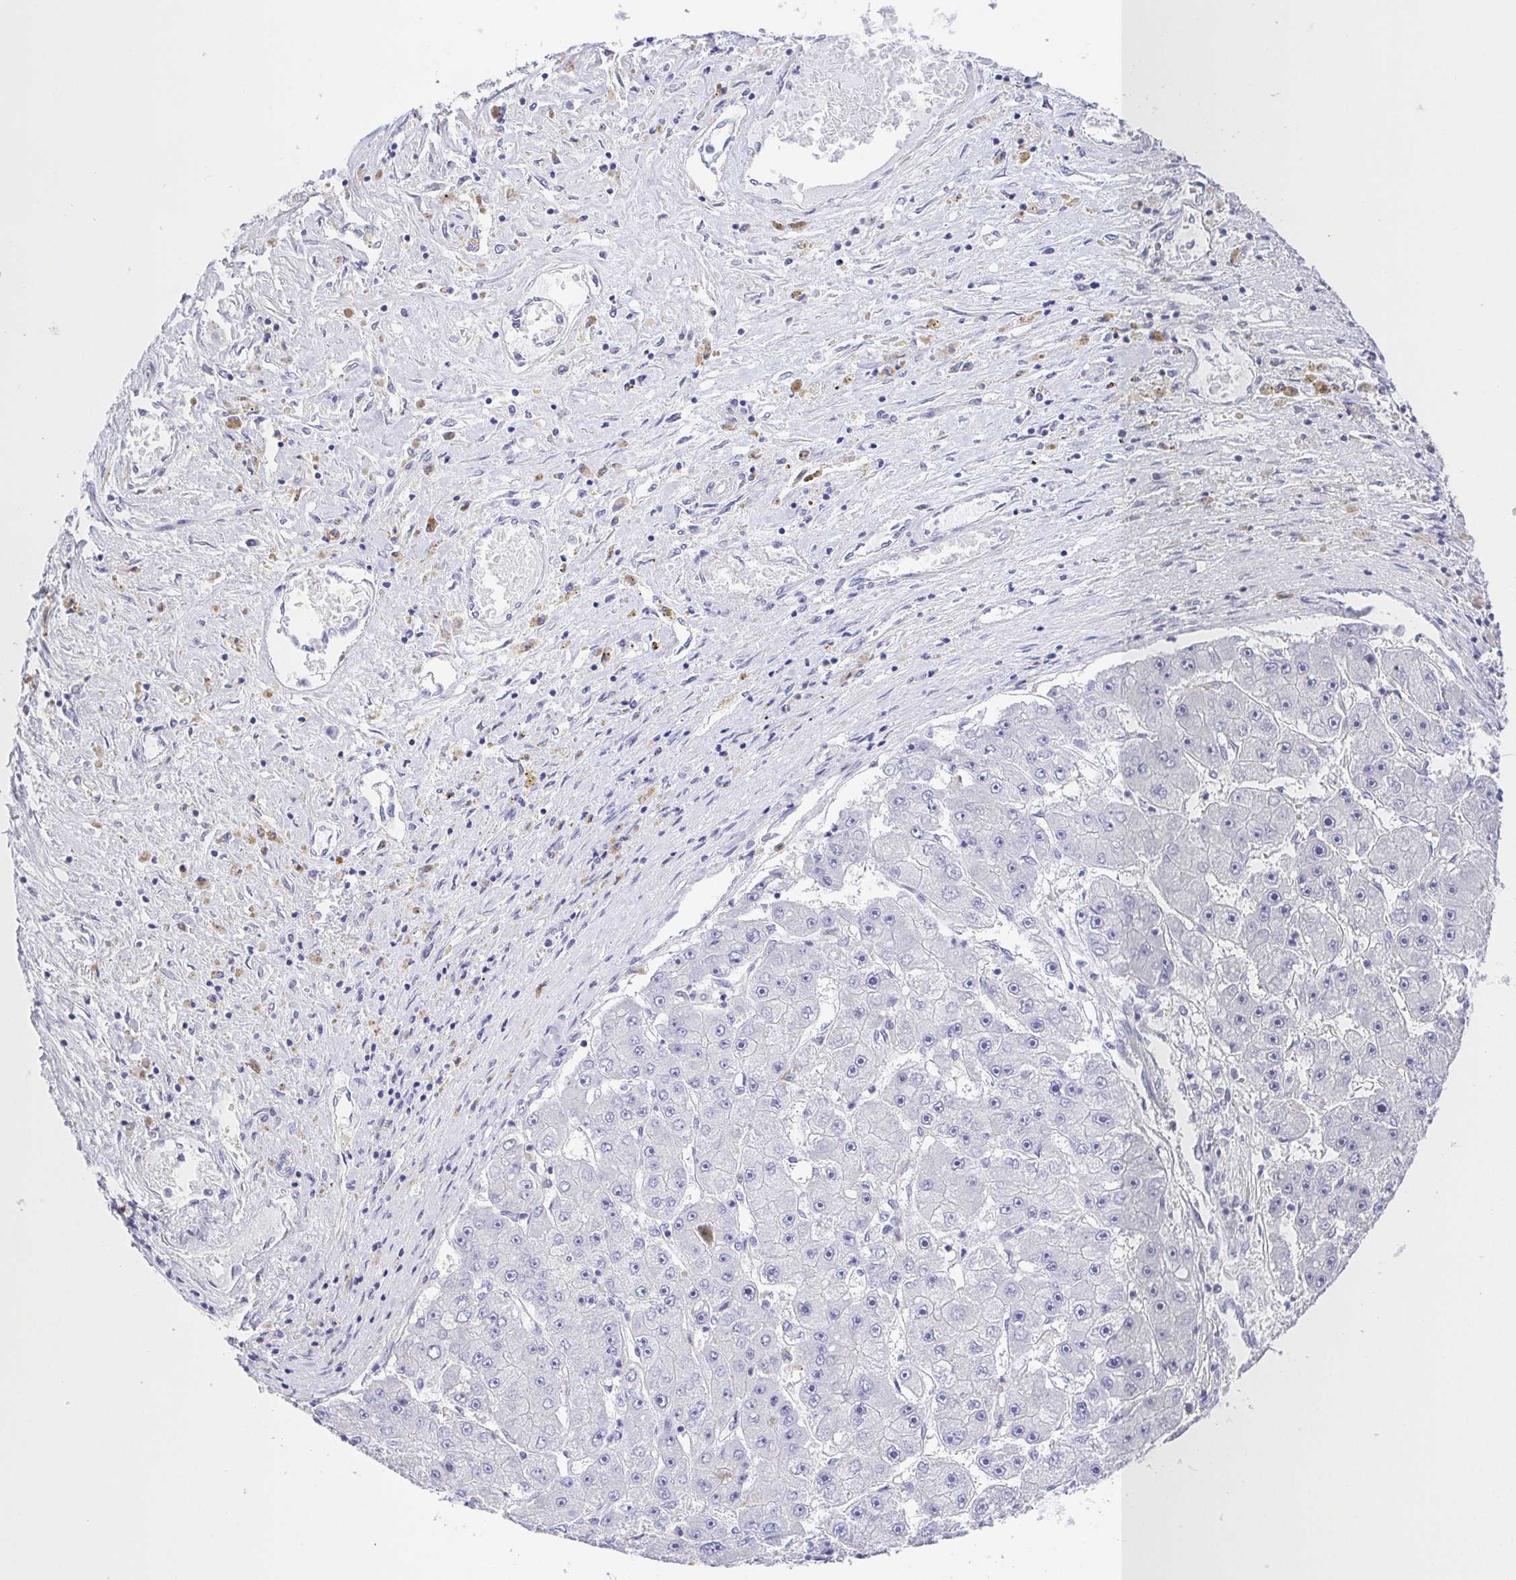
{"staining": {"intensity": "negative", "quantity": "none", "location": "none"}, "tissue": "liver cancer", "cell_type": "Tumor cells", "image_type": "cancer", "snomed": [{"axis": "morphology", "description": "Carcinoma, Hepatocellular, NOS"}, {"axis": "topography", "description": "Liver"}], "caption": "Immunohistochemistry (IHC) image of liver hepatocellular carcinoma stained for a protein (brown), which reveals no staining in tumor cells.", "gene": "PKDREJ", "patient": {"sex": "female", "age": 61}}